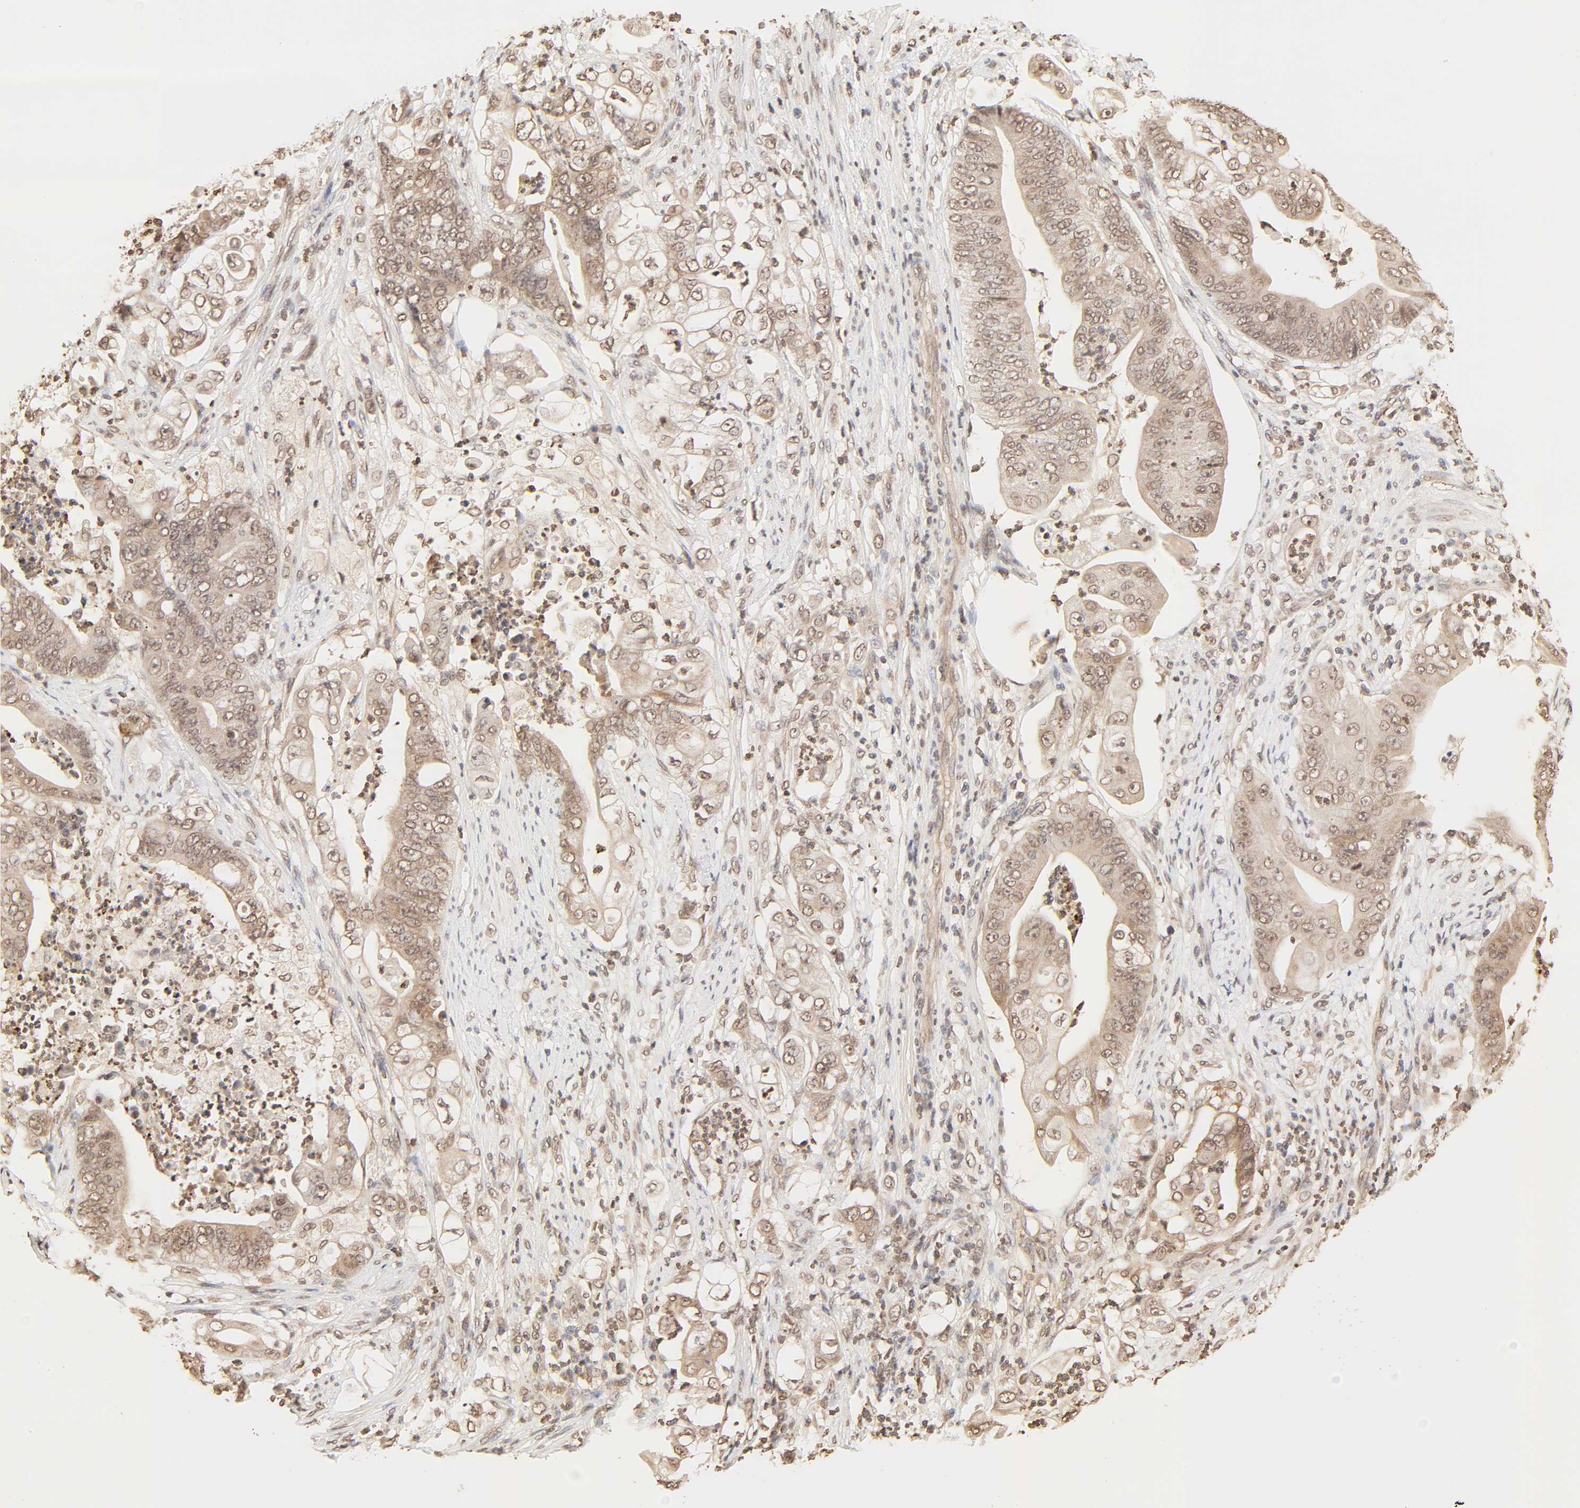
{"staining": {"intensity": "moderate", "quantity": ">75%", "location": "cytoplasmic/membranous,nuclear"}, "tissue": "stomach cancer", "cell_type": "Tumor cells", "image_type": "cancer", "snomed": [{"axis": "morphology", "description": "Adenocarcinoma, NOS"}, {"axis": "topography", "description": "Stomach"}], "caption": "Stomach cancer (adenocarcinoma) was stained to show a protein in brown. There is medium levels of moderate cytoplasmic/membranous and nuclear positivity in approximately >75% of tumor cells.", "gene": "TBL1X", "patient": {"sex": "female", "age": 73}}